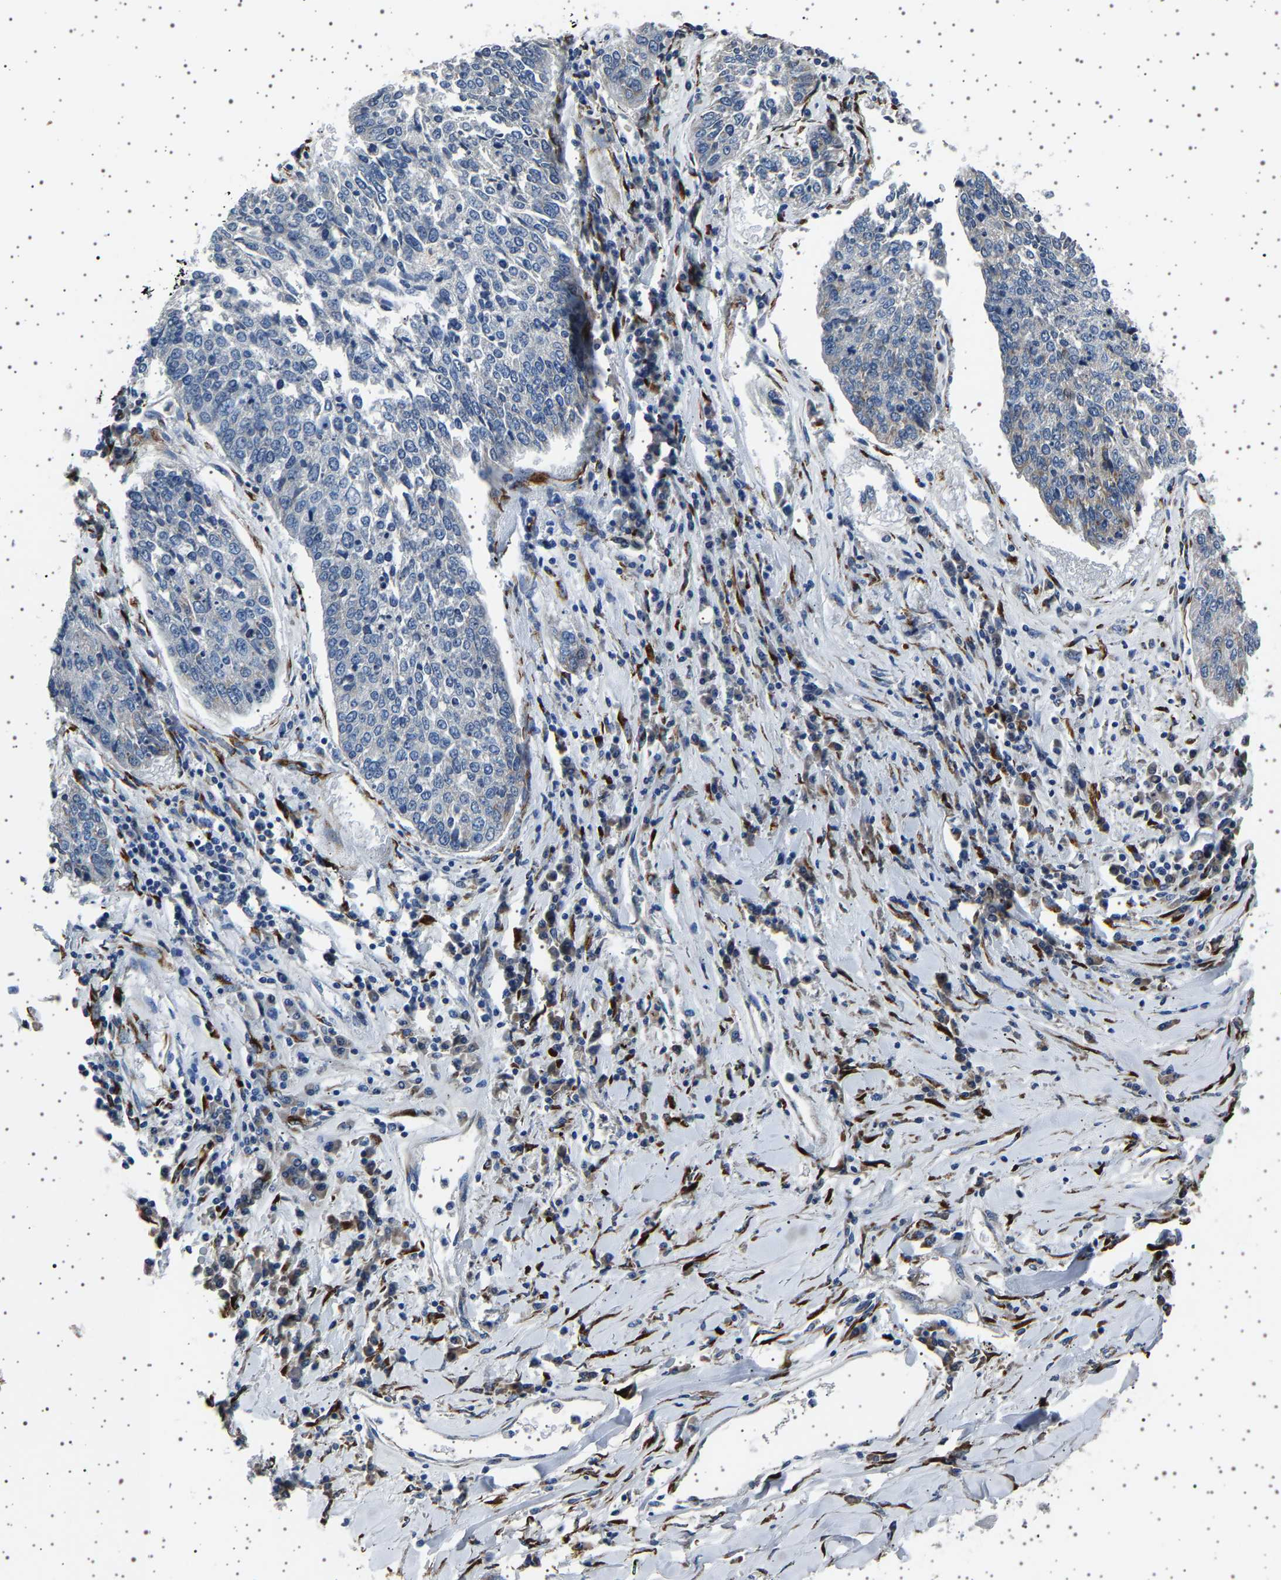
{"staining": {"intensity": "negative", "quantity": "none", "location": "none"}, "tissue": "lung cancer", "cell_type": "Tumor cells", "image_type": "cancer", "snomed": [{"axis": "morphology", "description": "Normal tissue, NOS"}, {"axis": "morphology", "description": "Squamous cell carcinoma, NOS"}, {"axis": "topography", "description": "Cartilage tissue"}, {"axis": "topography", "description": "Bronchus"}, {"axis": "topography", "description": "Lung"}], "caption": "This histopathology image is of lung squamous cell carcinoma stained with IHC to label a protein in brown with the nuclei are counter-stained blue. There is no staining in tumor cells. (DAB (3,3'-diaminobenzidine) immunohistochemistry (IHC) with hematoxylin counter stain).", "gene": "FTCD", "patient": {"sex": "female", "age": 49}}